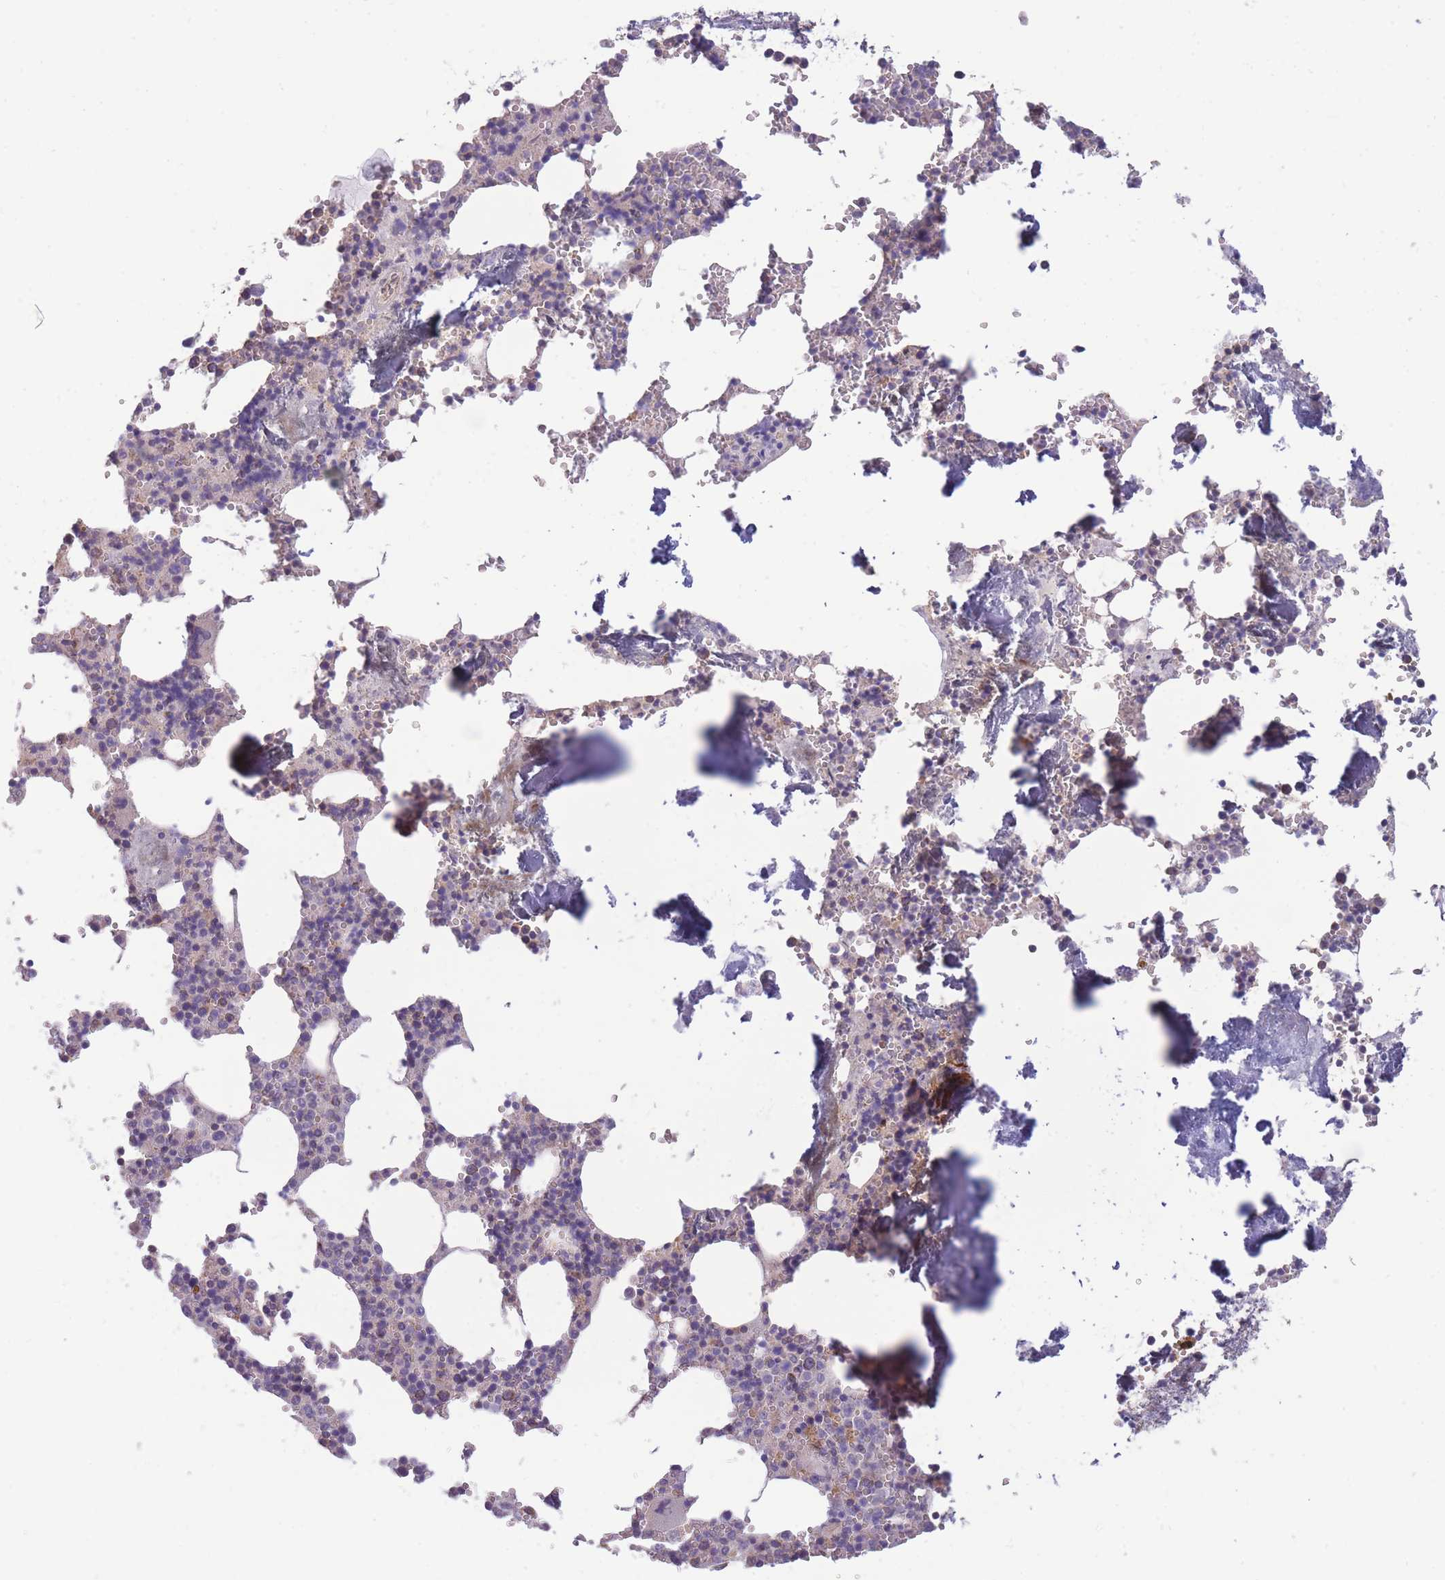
{"staining": {"intensity": "negative", "quantity": "none", "location": "none"}, "tissue": "bone marrow", "cell_type": "Hematopoietic cells", "image_type": "normal", "snomed": [{"axis": "morphology", "description": "Normal tissue, NOS"}, {"axis": "topography", "description": "Bone marrow"}], "caption": "Photomicrograph shows no protein expression in hematopoietic cells of unremarkable bone marrow. (DAB (3,3'-diaminobenzidine) immunohistochemistry with hematoxylin counter stain).", "gene": "SLC25A42", "patient": {"sex": "male", "age": 54}}